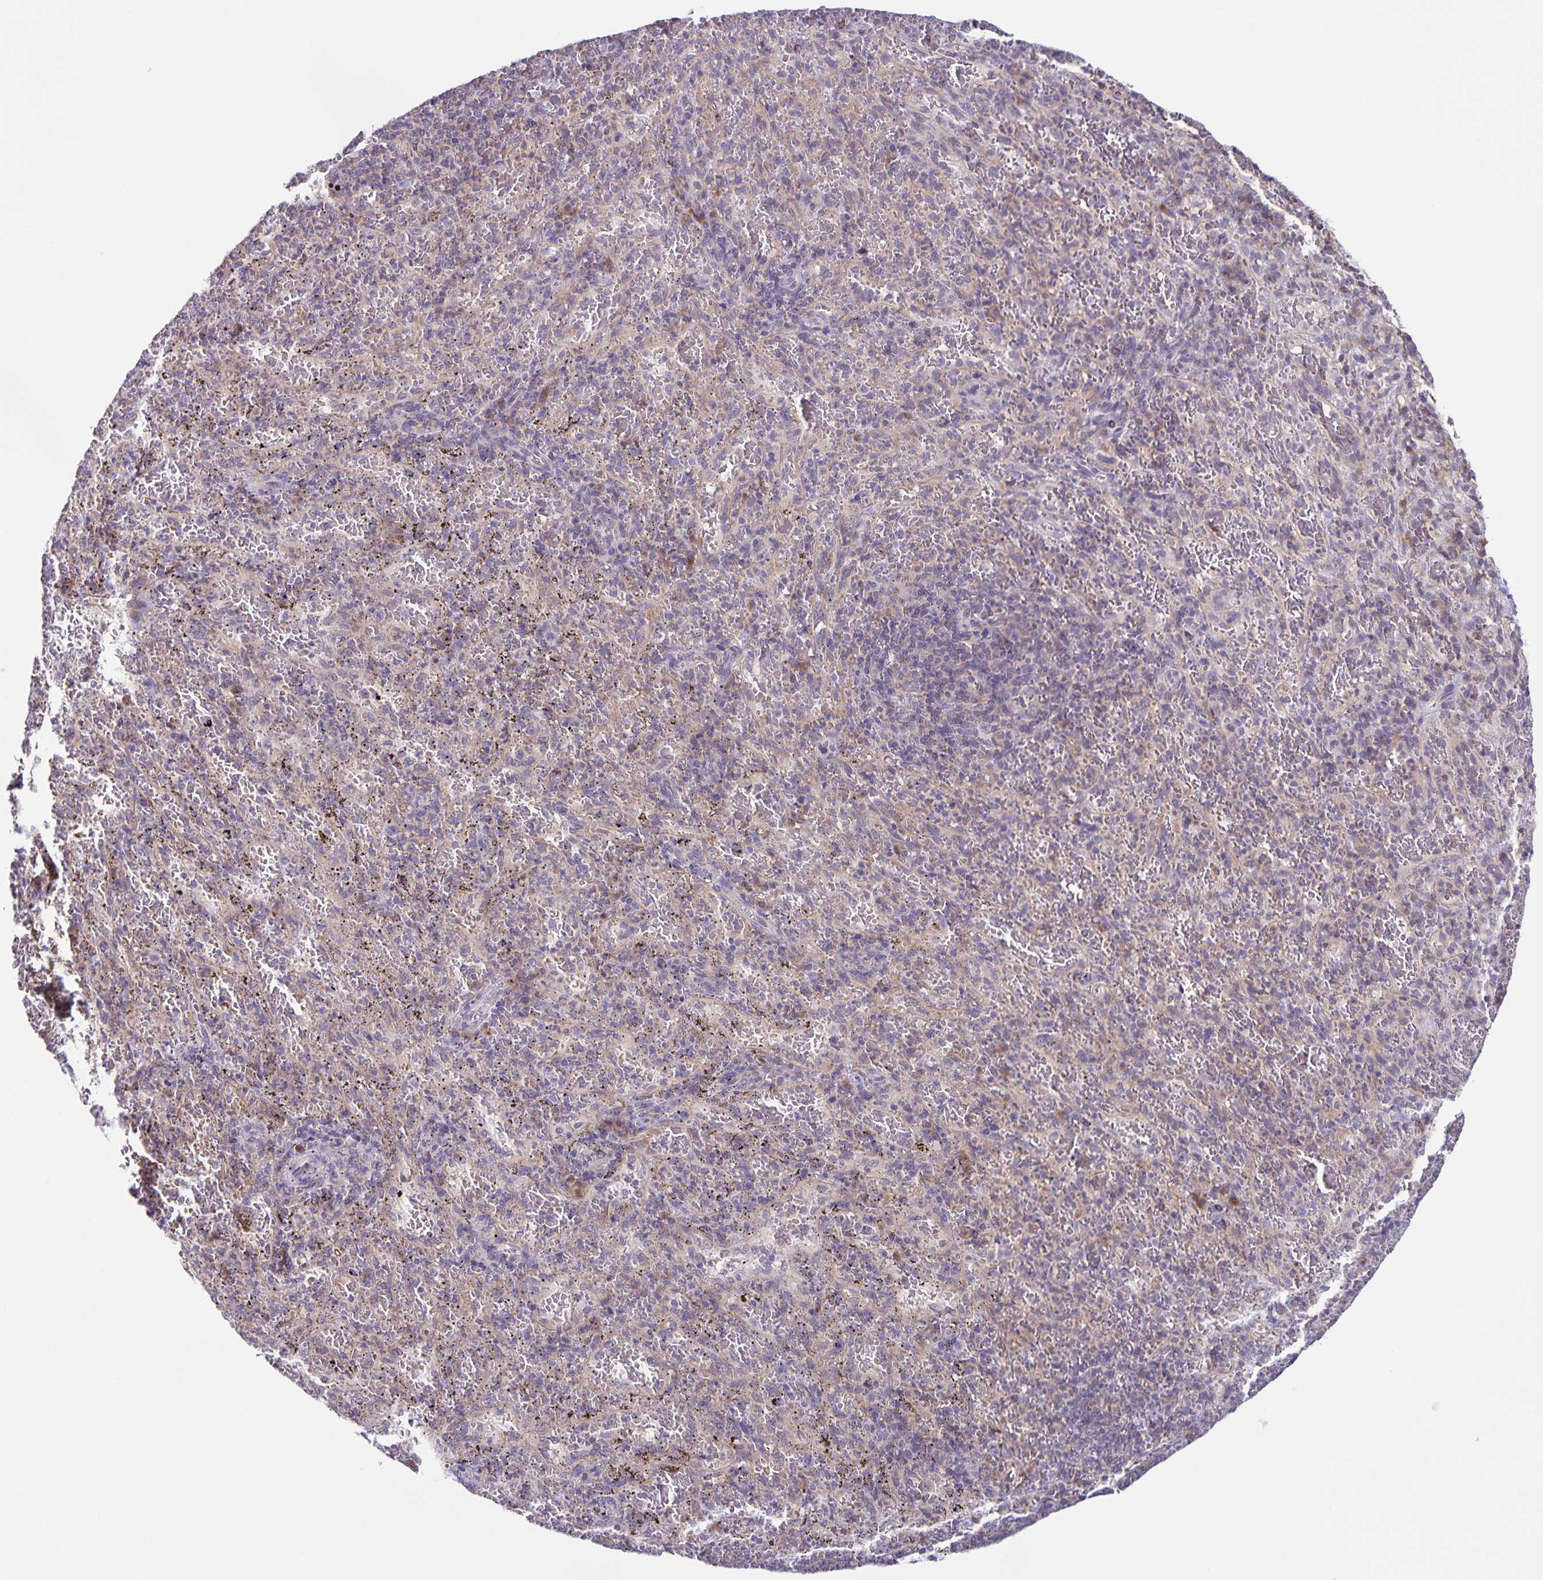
{"staining": {"intensity": "negative", "quantity": "none", "location": "none"}, "tissue": "spleen", "cell_type": "Cells in red pulp", "image_type": "normal", "snomed": [{"axis": "morphology", "description": "Normal tissue, NOS"}, {"axis": "topography", "description": "Spleen"}], "caption": "This is a photomicrograph of IHC staining of benign spleen, which shows no expression in cells in red pulp. (DAB immunohistochemistry, high magnification).", "gene": "STPG4", "patient": {"sex": "male", "age": 57}}